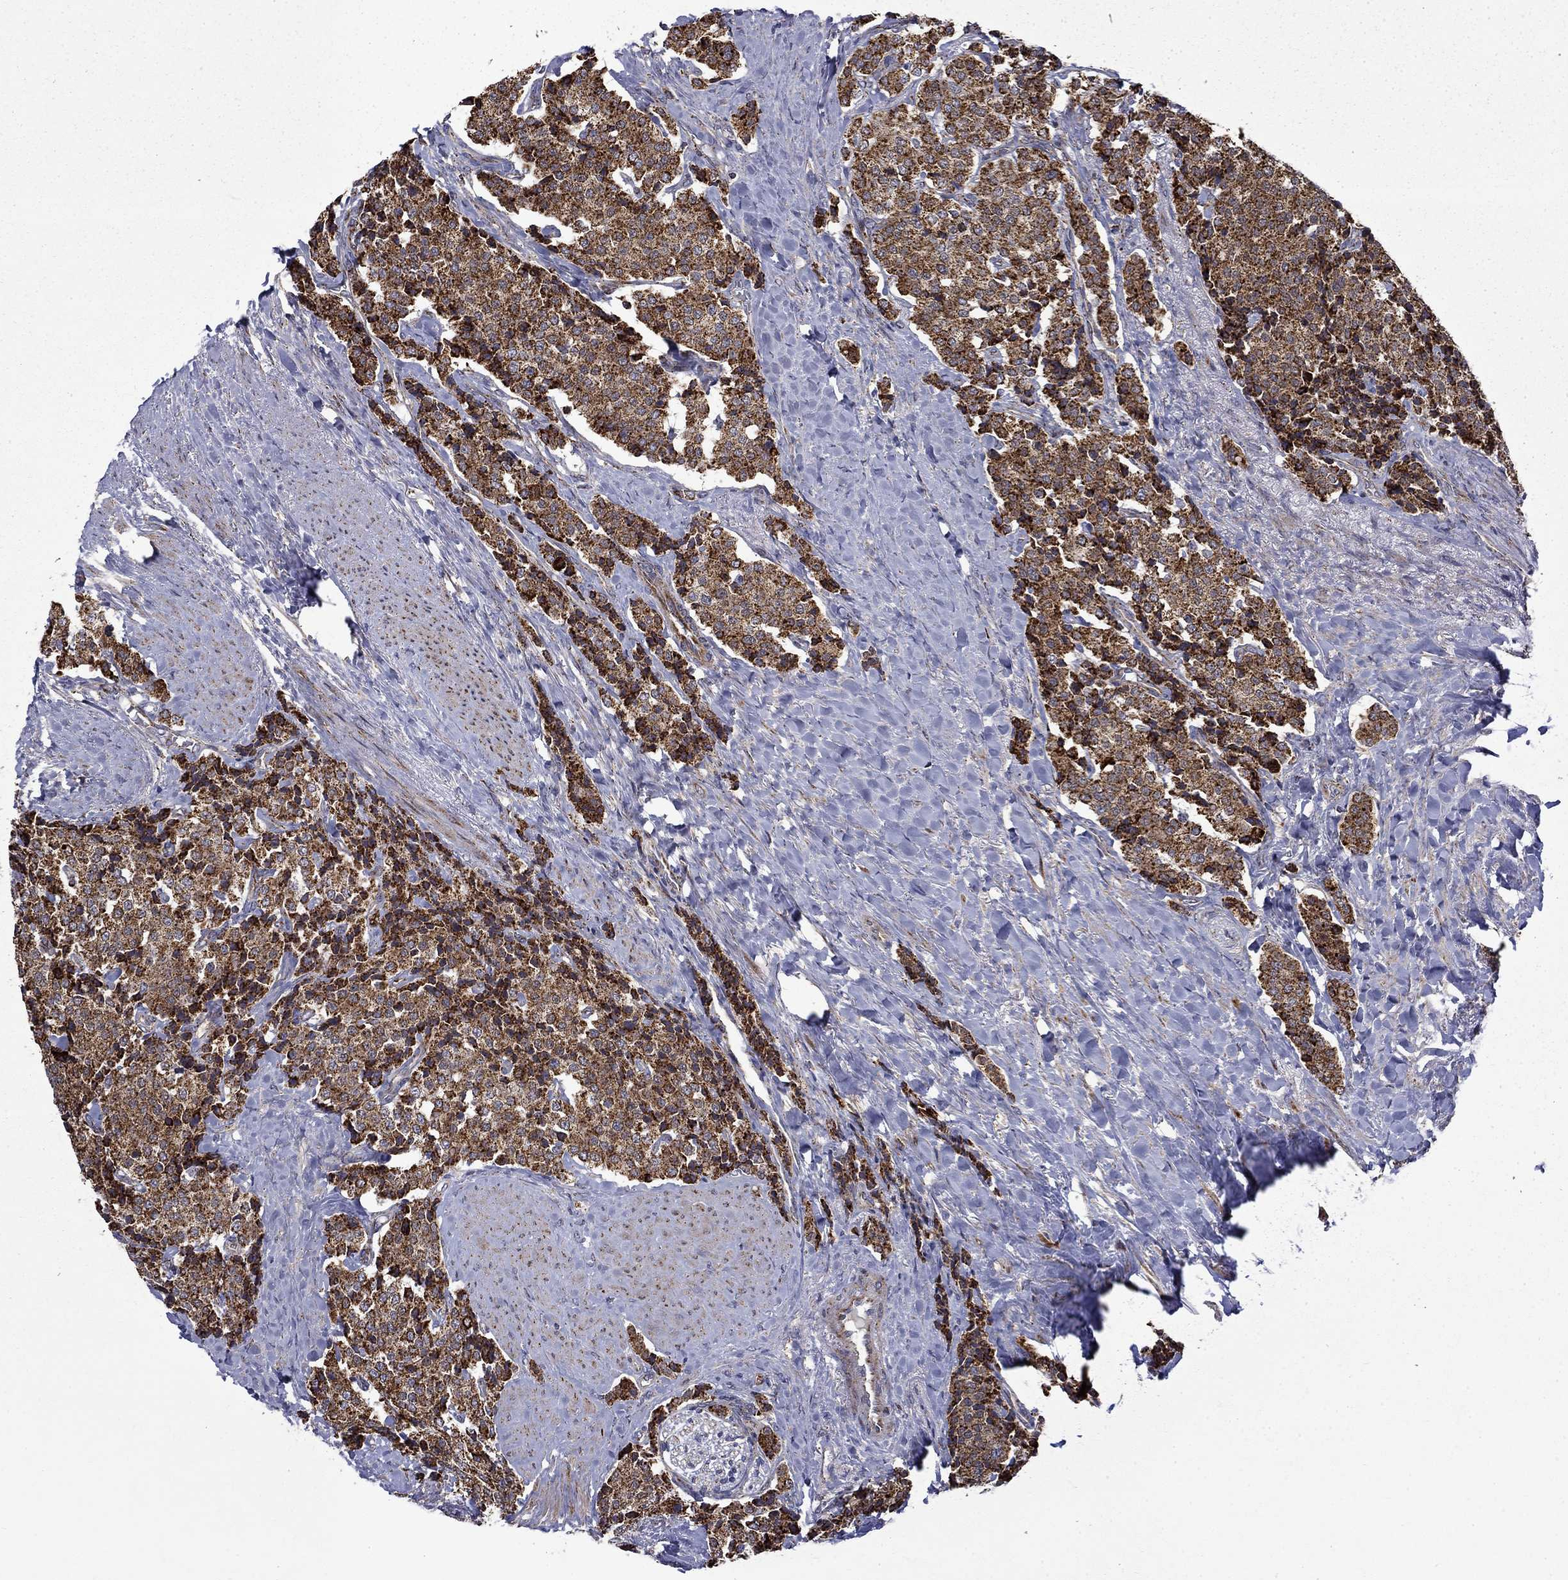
{"staining": {"intensity": "strong", "quantity": ">75%", "location": "cytoplasmic/membranous"}, "tissue": "carcinoid", "cell_type": "Tumor cells", "image_type": "cancer", "snomed": [{"axis": "morphology", "description": "Carcinoid, malignant, NOS"}, {"axis": "topography", "description": "Small intestine"}], "caption": "This photomicrograph demonstrates immunohistochemistry (IHC) staining of human malignant carcinoid, with high strong cytoplasmic/membranous expression in approximately >75% of tumor cells.", "gene": "PCBP3", "patient": {"sex": "female", "age": 58}}